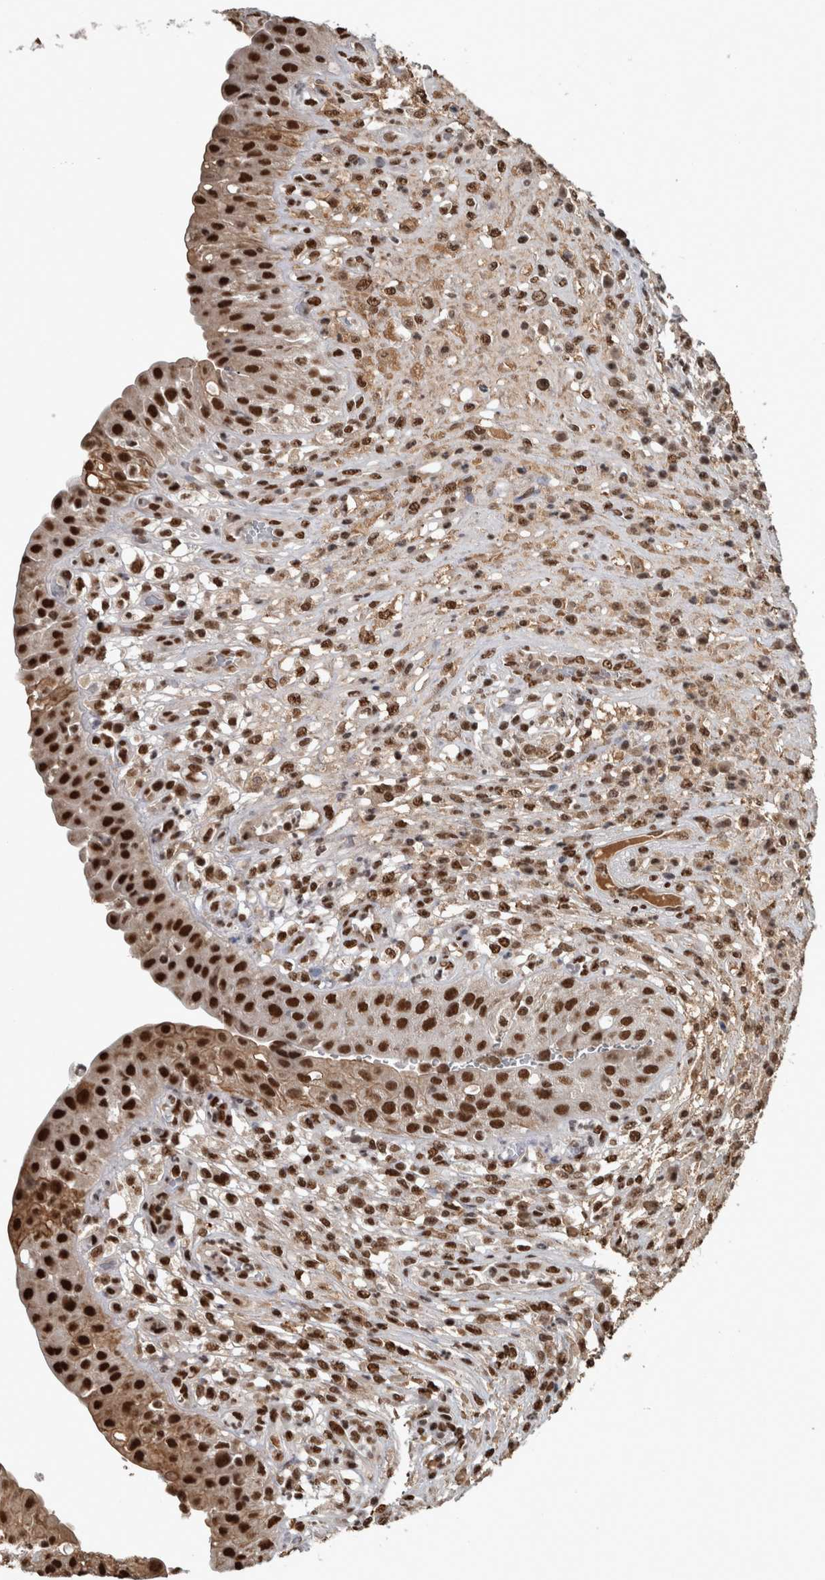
{"staining": {"intensity": "strong", "quantity": ">75%", "location": "nuclear"}, "tissue": "urinary bladder", "cell_type": "Urothelial cells", "image_type": "normal", "snomed": [{"axis": "morphology", "description": "Normal tissue, NOS"}, {"axis": "topography", "description": "Urinary bladder"}], "caption": "Immunohistochemical staining of unremarkable human urinary bladder shows strong nuclear protein positivity in approximately >75% of urothelial cells. (DAB (3,3'-diaminobenzidine) IHC, brown staining for protein, blue staining for nuclei).", "gene": "TGS1", "patient": {"sex": "female", "age": 62}}